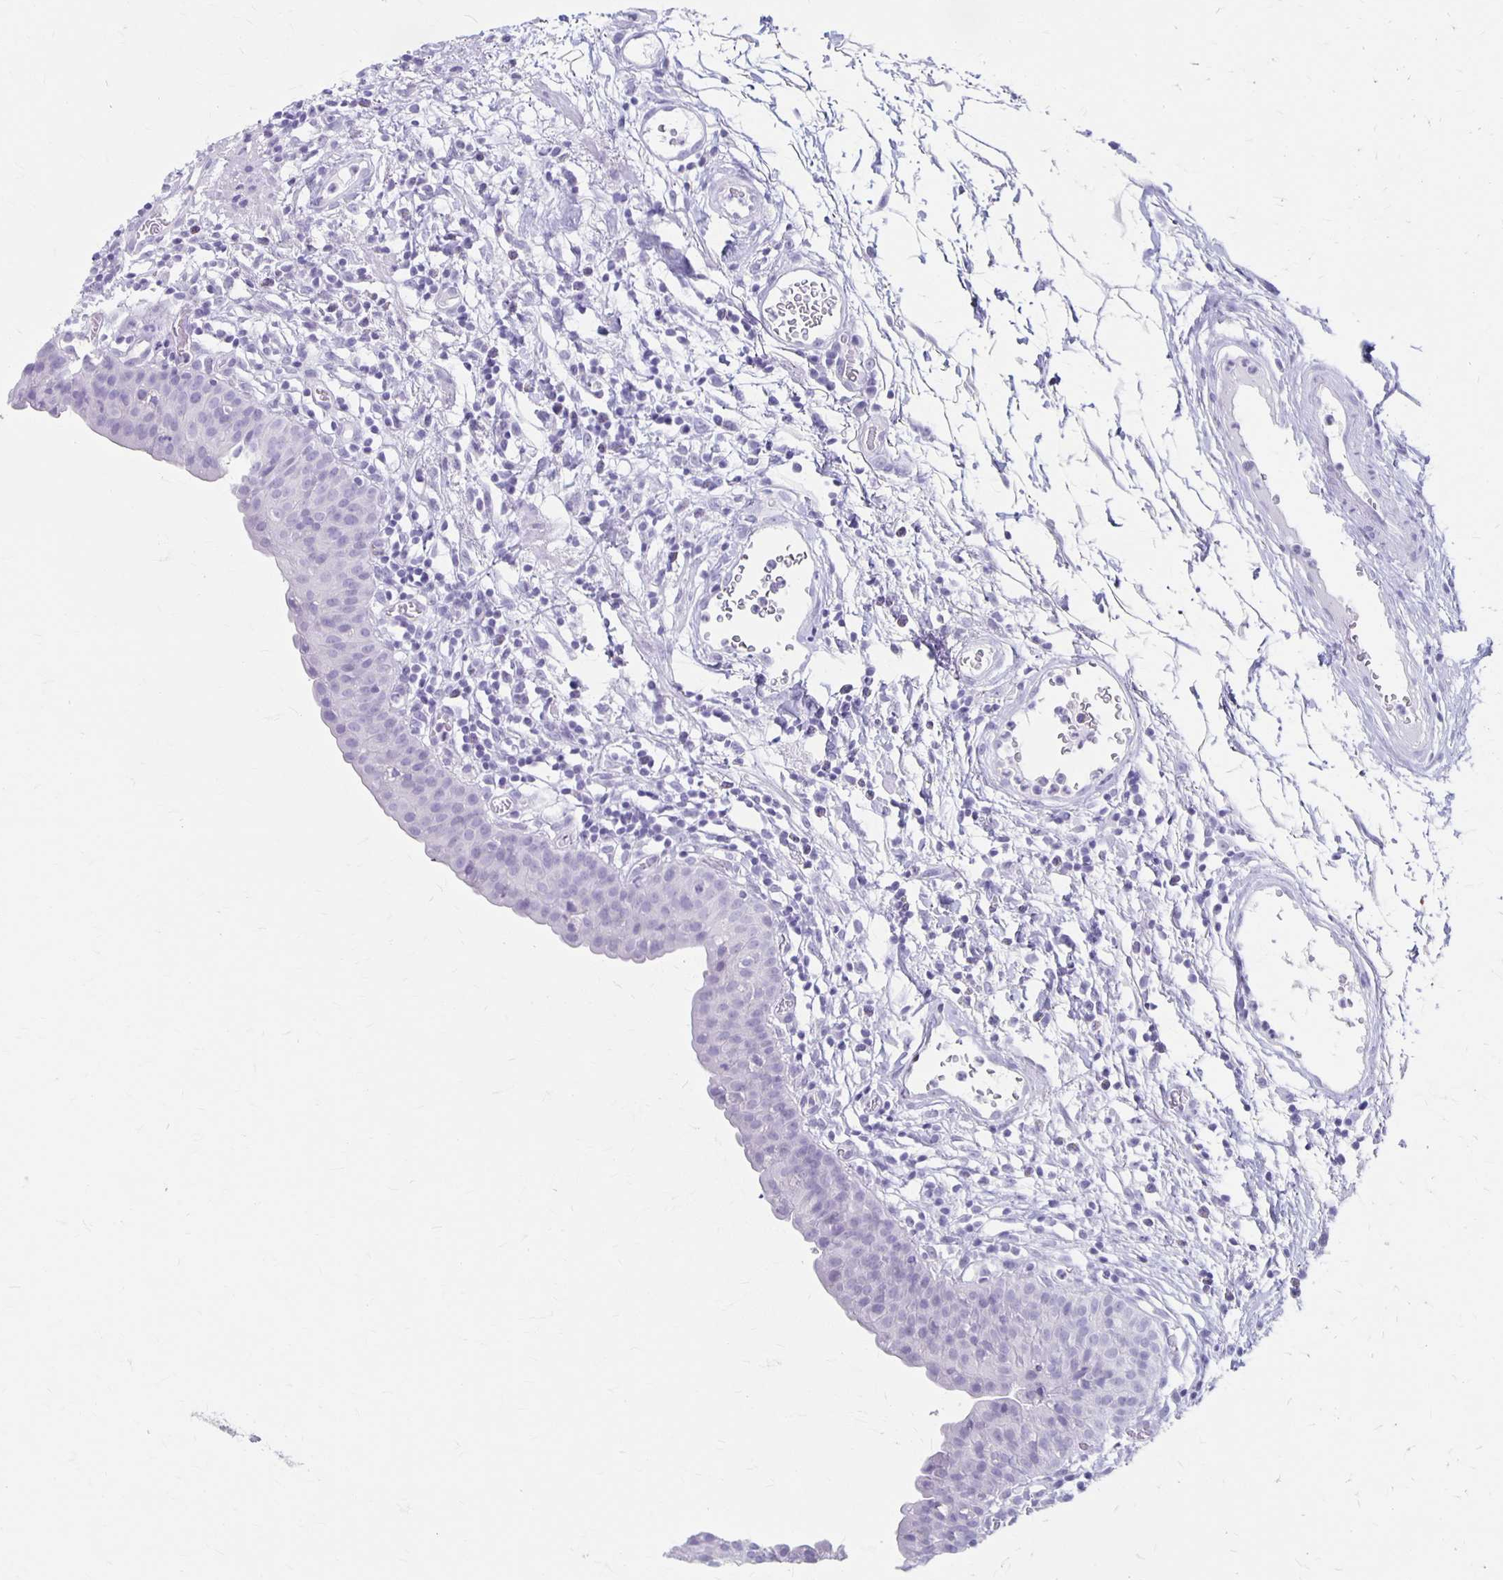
{"staining": {"intensity": "negative", "quantity": "none", "location": "none"}, "tissue": "urinary bladder", "cell_type": "Urothelial cells", "image_type": "normal", "snomed": [{"axis": "morphology", "description": "Normal tissue, NOS"}, {"axis": "morphology", "description": "Inflammation, NOS"}, {"axis": "topography", "description": "Urinary bladder"}], "caption": "Immunohistochemical staining of unremarkable human urinary bladder reveals no significant positivity in urothelial cells. (Immunohistochemistry (ihc), brightfield microscopy, high magnification).", "gene": "MAGEC2", "patient": {"sex": "male", "age": 57}}